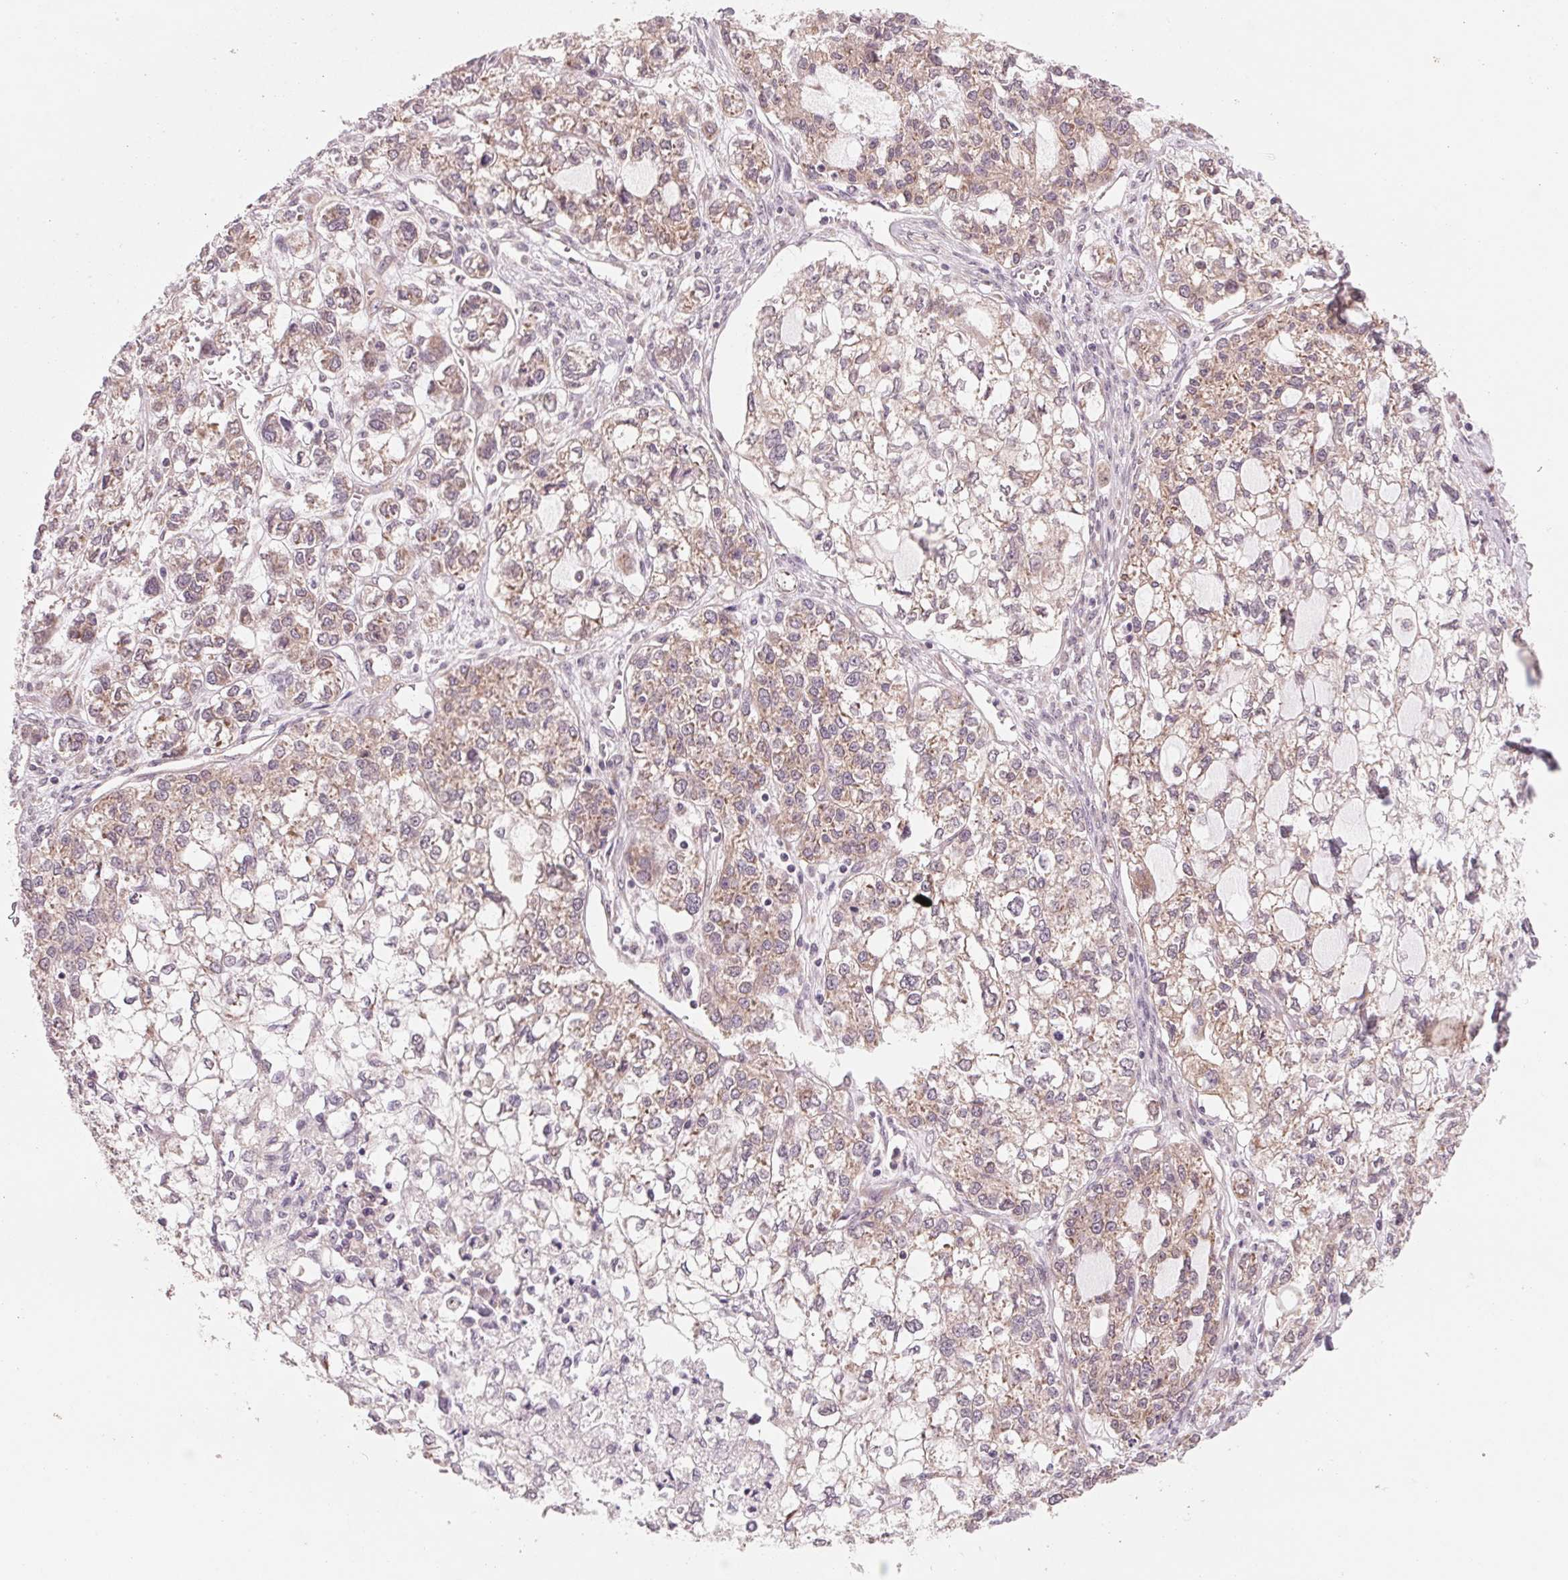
{"staining": {"intensity": "weak", "quantity": ">75%", "location": "cytoplasmic/membranous"}, "tissue": "ovarian cancer", "cell_type": "Tumor cells", "image_type": "cancer", "snomed": [{"axis": "morphology", "description": "Carcinoma, endometroid"}, {"axis": "topography", "description": "Ovary"}], "caption": "DAB (3,3'-diaminobenzidine) immunohistochemical staining of human ovarian cancer (endometroid carcinoma) exhibits weak cytoplasmic/membranous protein staining in approximately >75% of tumor cells.", "gene": "GIGYF2", "patient": {"sex": "female", "age": 64}}